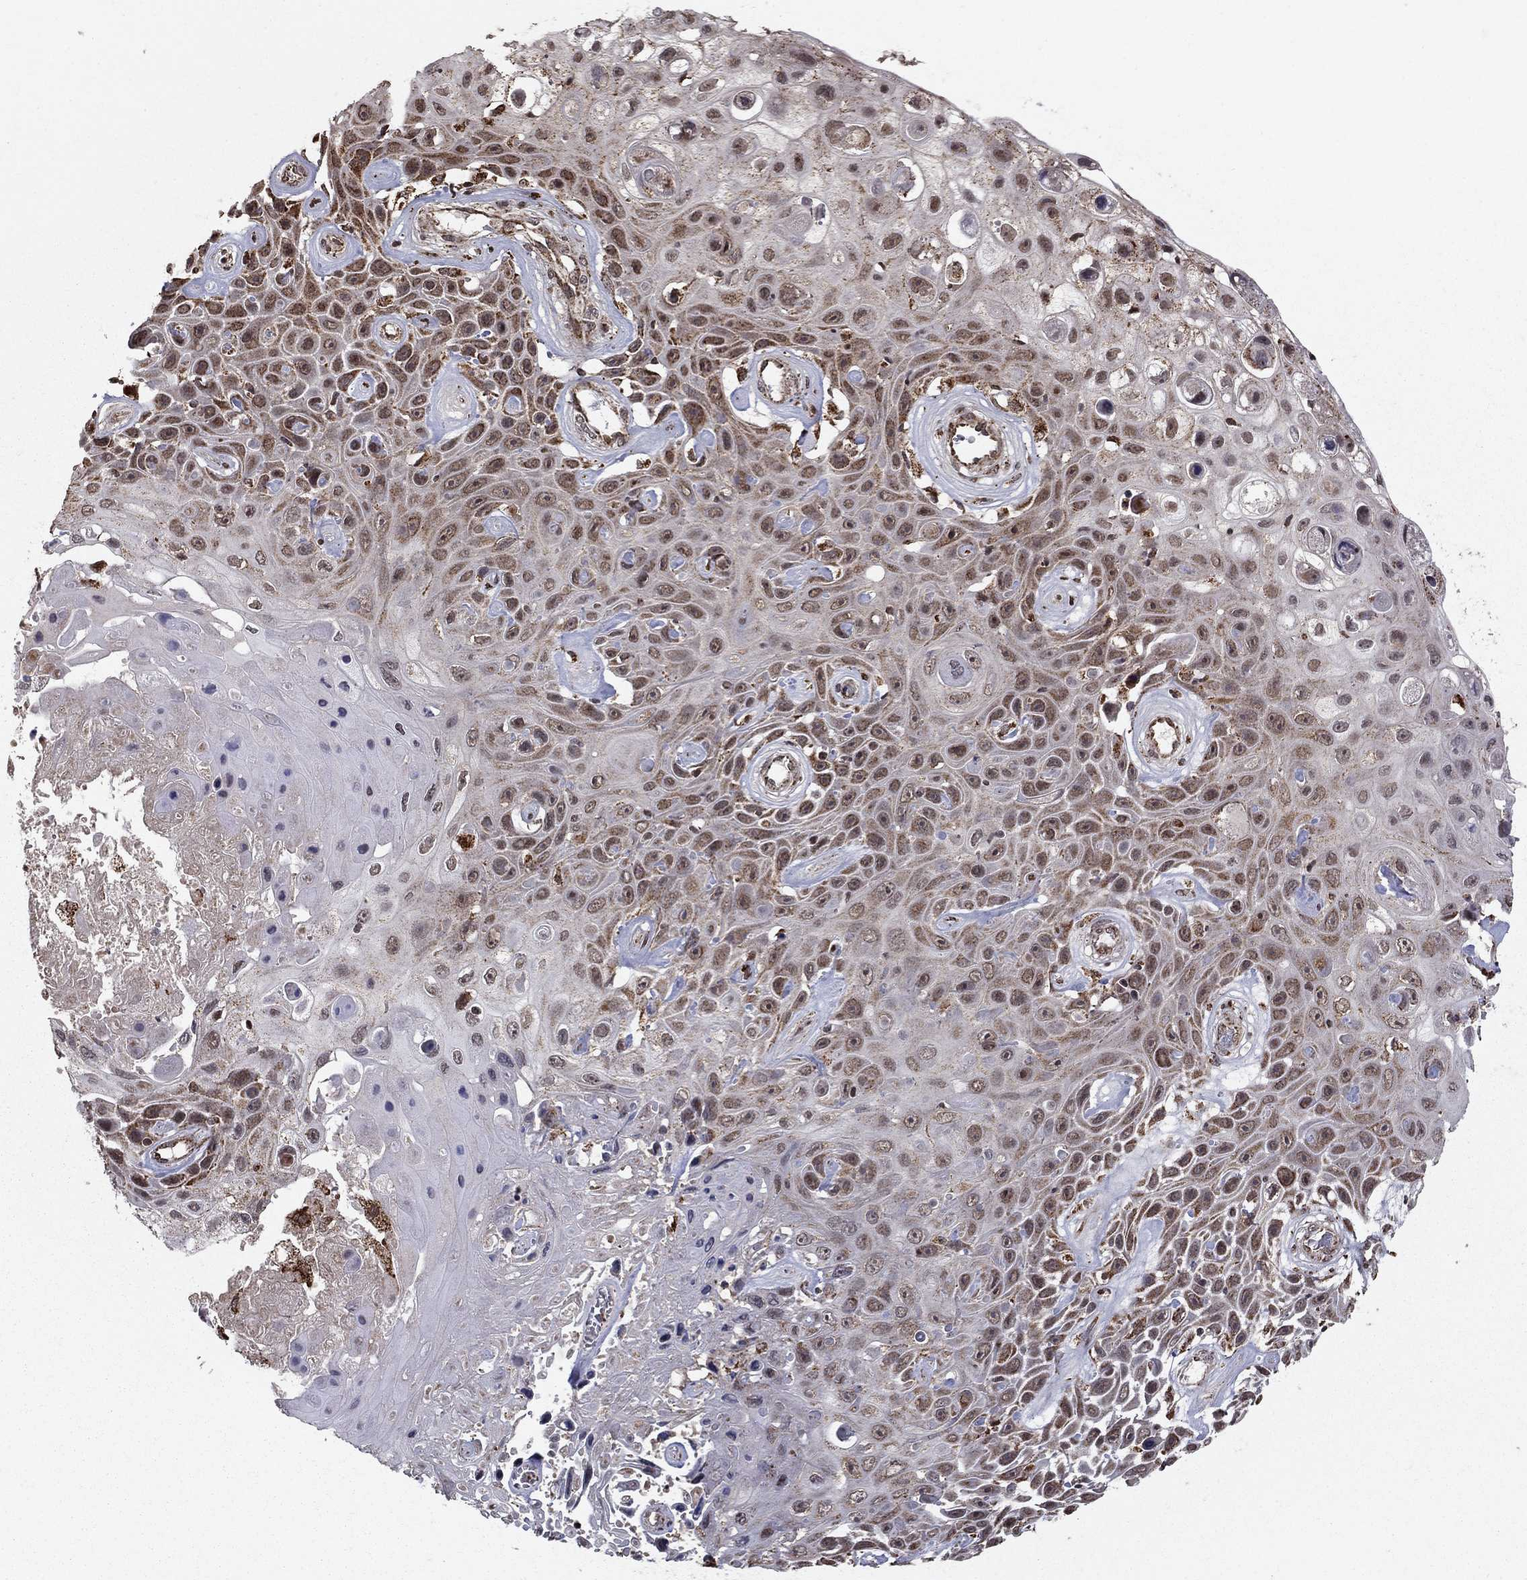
{"staining": {"intensity": "moderate", "quantity": "<25%", "location": "cytoplasmic/membranous"}, "tissue": "skin cancer", "cell_type": "Tumor cells", "image_type": "cancer", "snomed": [{"axis": "morphology", "description": "Squamous cell carcinoma, NOS"}, {"axis": "topography", "description": "Skin"}], "caption": "Immunohistochemistry histopathology image of skin squamous cell carcinoma stained for a protein (brown), which shows low levels of moderate cytoplasmic/membranous expression in approximately <25% of tumor cells.", "gene": "ACOT13", "patient": {"sex": "male", "age": 82}}